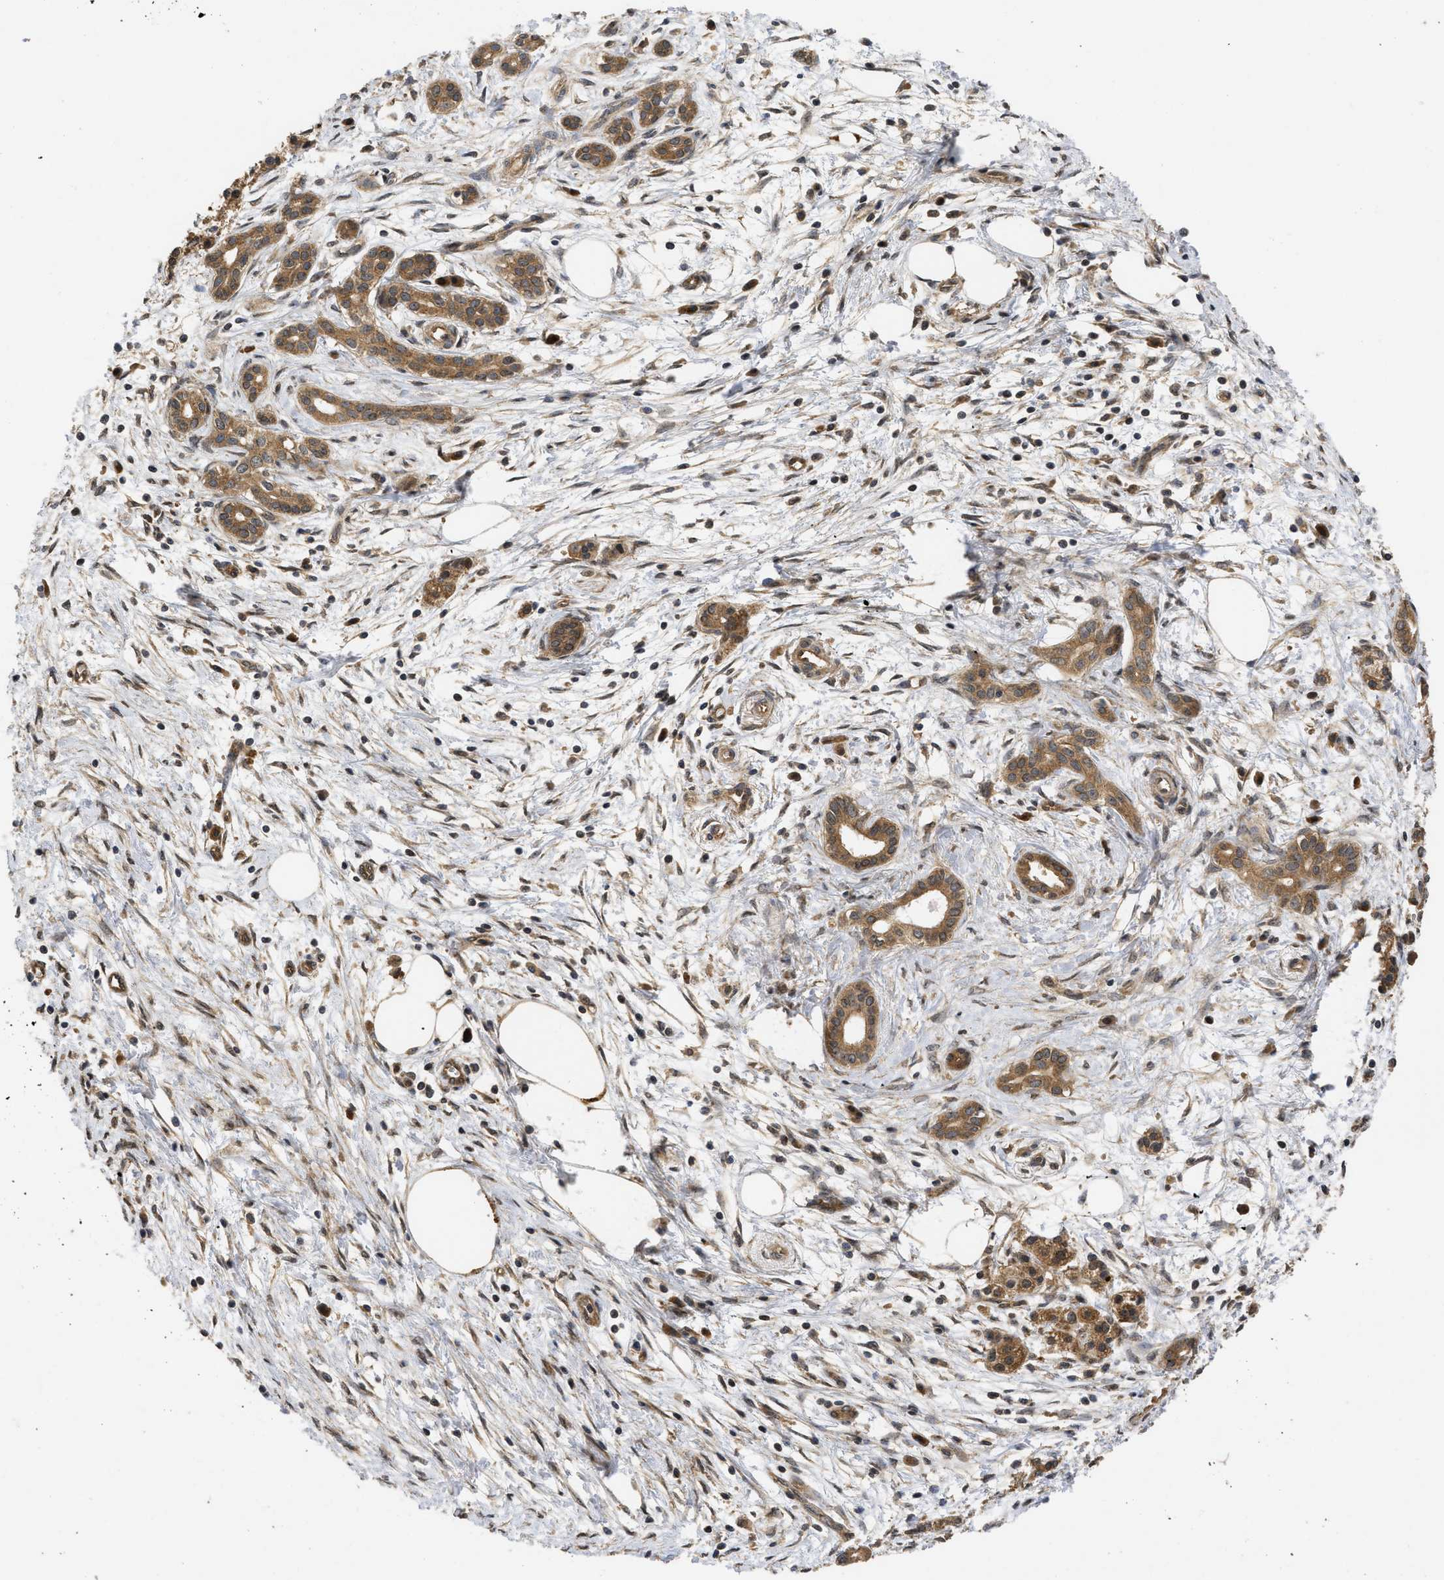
{"staining": {"intensity": "moderate", "quantity": ">75%", "location": "cytoplasmic/membranous"}, "tissue": "pancreatic cancer", "cell_type": "Tumor cells", "image_type": "cancer", "snomed": [{"axis": "morphology", "description": "Adenocarcinoma, NOS"}, {"axis": "topography", "description": "Pancreas"}], "caption": "Protein analysis of pancreatic cancer (adenocarcinoma) tissue shows moderate cytoplasmic/membranous staining in approximately >75% of tumor cells.", "gene": "FZD6", "patient": {"sex": "female", "age": 70}}